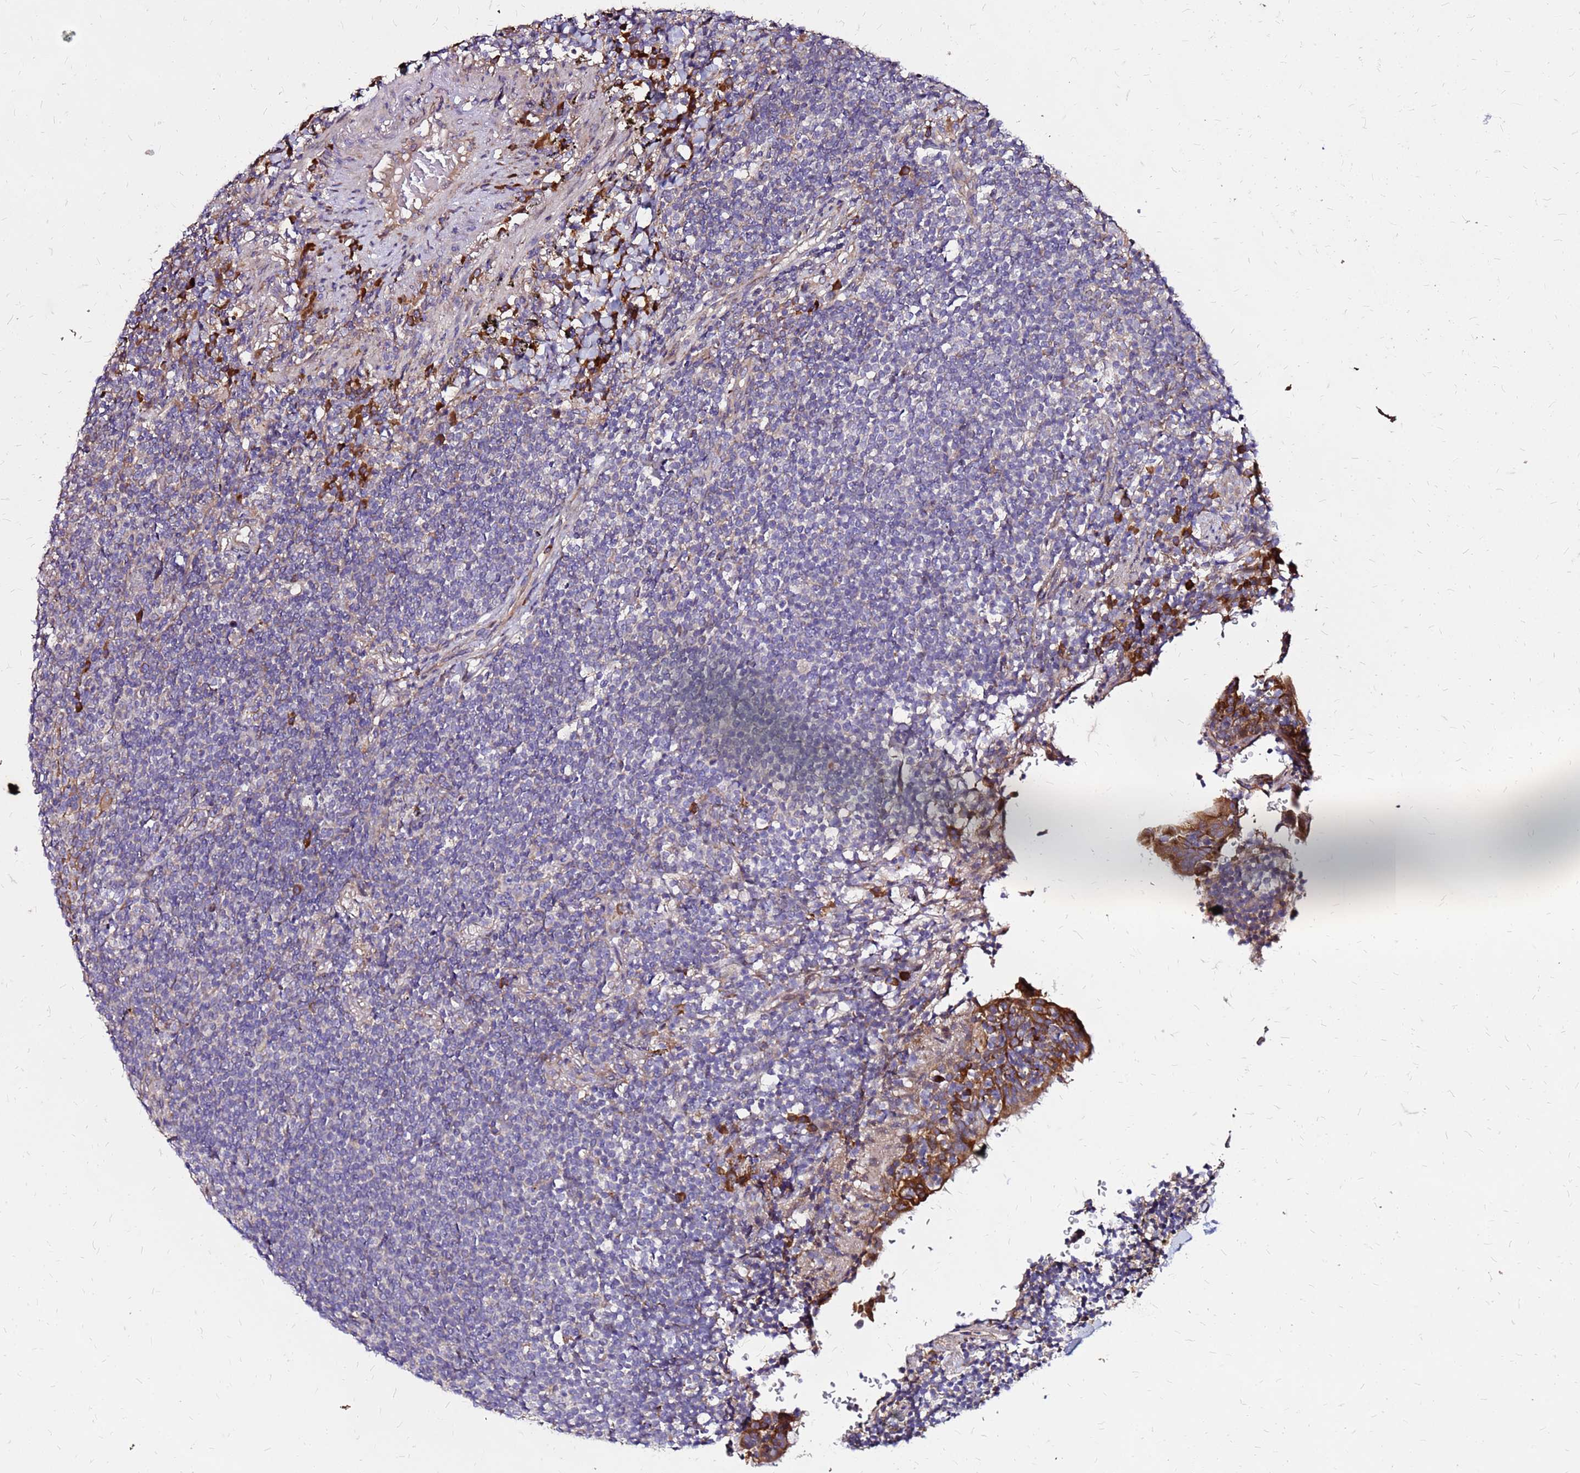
{"staining": {"intensity": "negative", "quantity": "none", "location": "none"}, "tissue": "lymphoma", "cell_type": "Tumor cells", "image_type": "cancer", "snomed": [{"axis": "morphology", "description": "Malignant lymphoma, non-Hodgkin's type, Low grade"}, {"axis": "topography", "description": "Lung"}], "caption": "Immunohistochemistry of low-grade malignant lymphoma, non-Hodgkin's type reveals no staining in tumor cells.", "gene": "VMO1", "patient": {"sex": "female", "age": 71}}